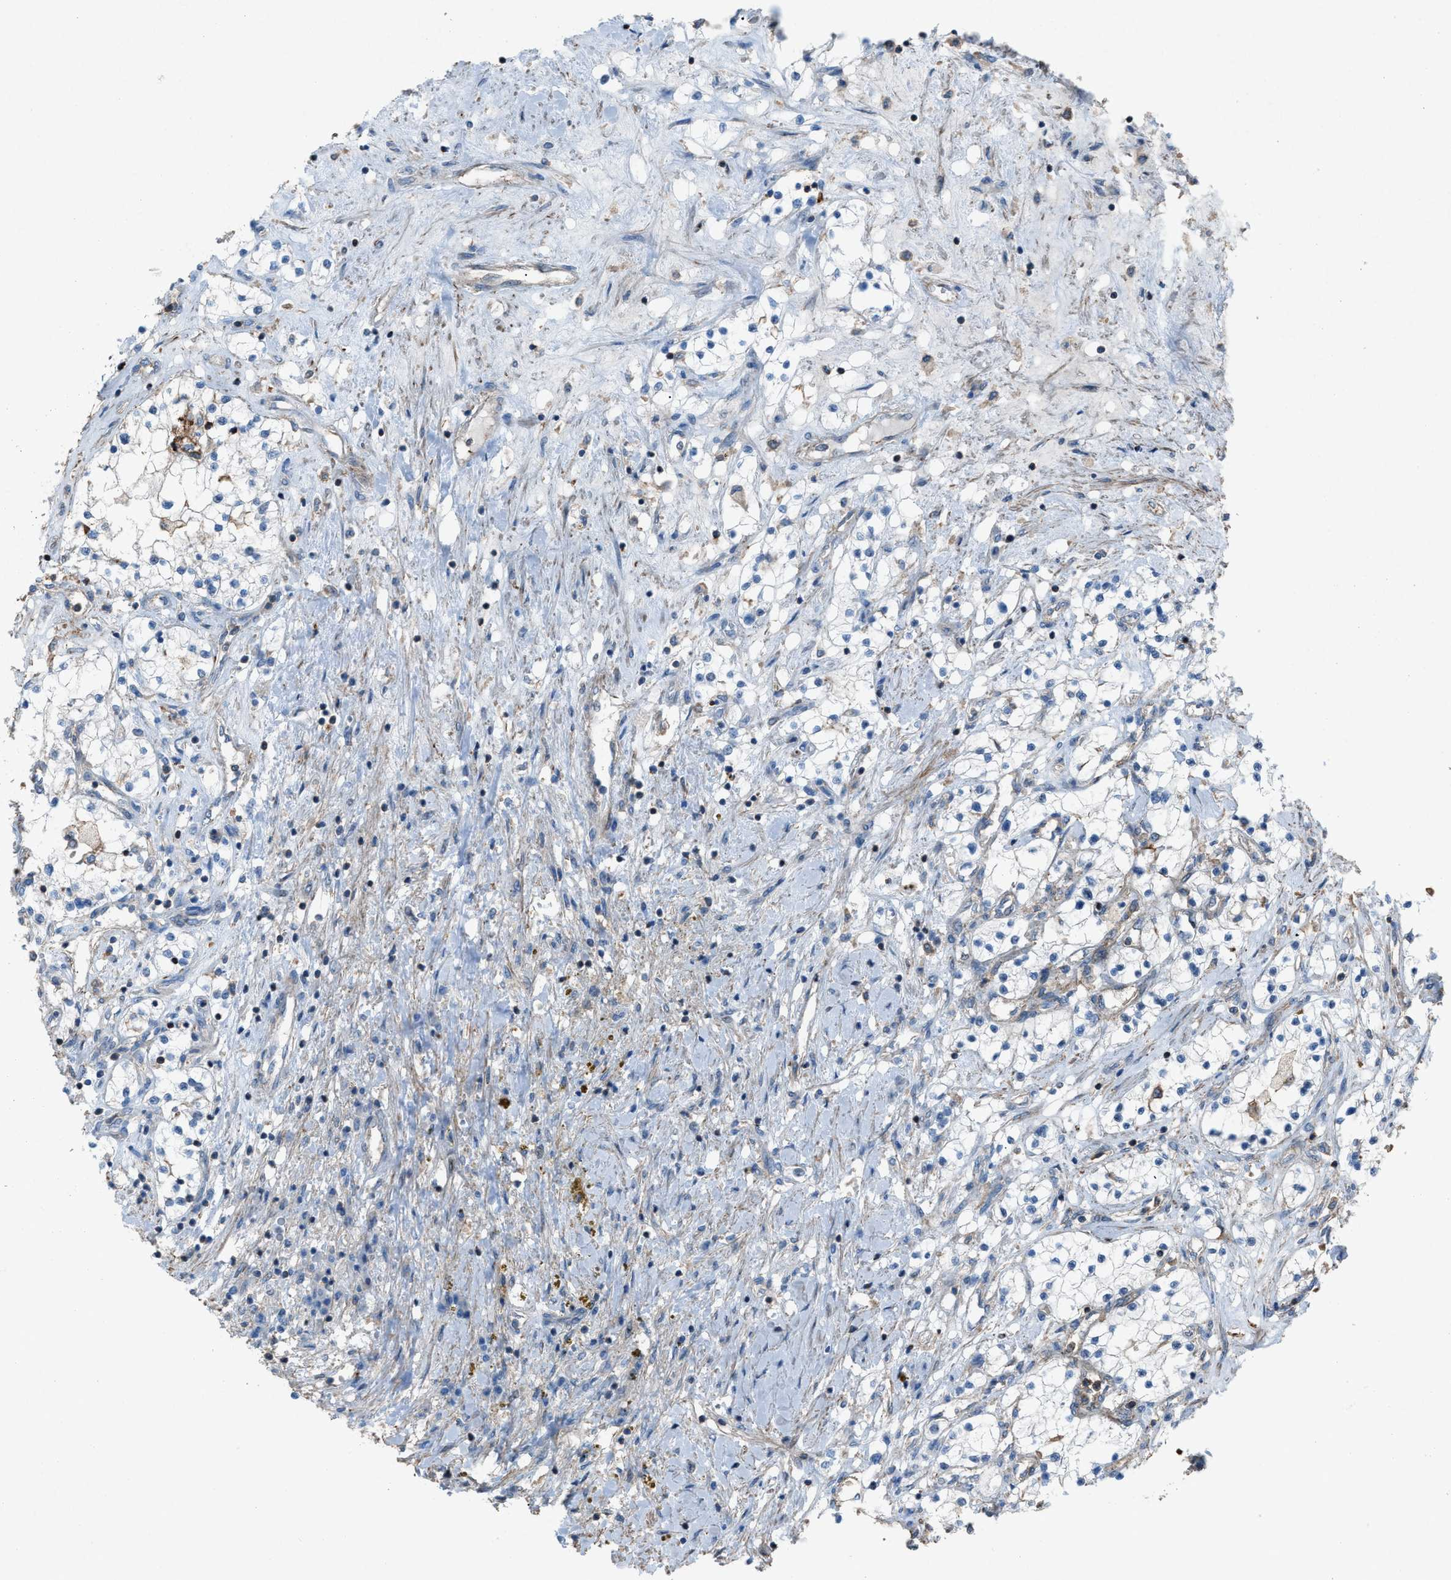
{"staining": {"intensity": "negative", "quantity": "none", "location": "none"}, "tissue": "renal cancer", "cell_type": "Tumor cells", "image_type": "cancer", "snomed": [{"axis": "morphology", "description": "Adenocarcinoma, NOS"}, {"axis": "topography", "description": "Kidney"}], "caption": "Renal cancer was stained to show a protein in brown. There is no significant expression in tumor cells.", "gene": "NCK2", "patient": {"sex": "male", "age": 68}}